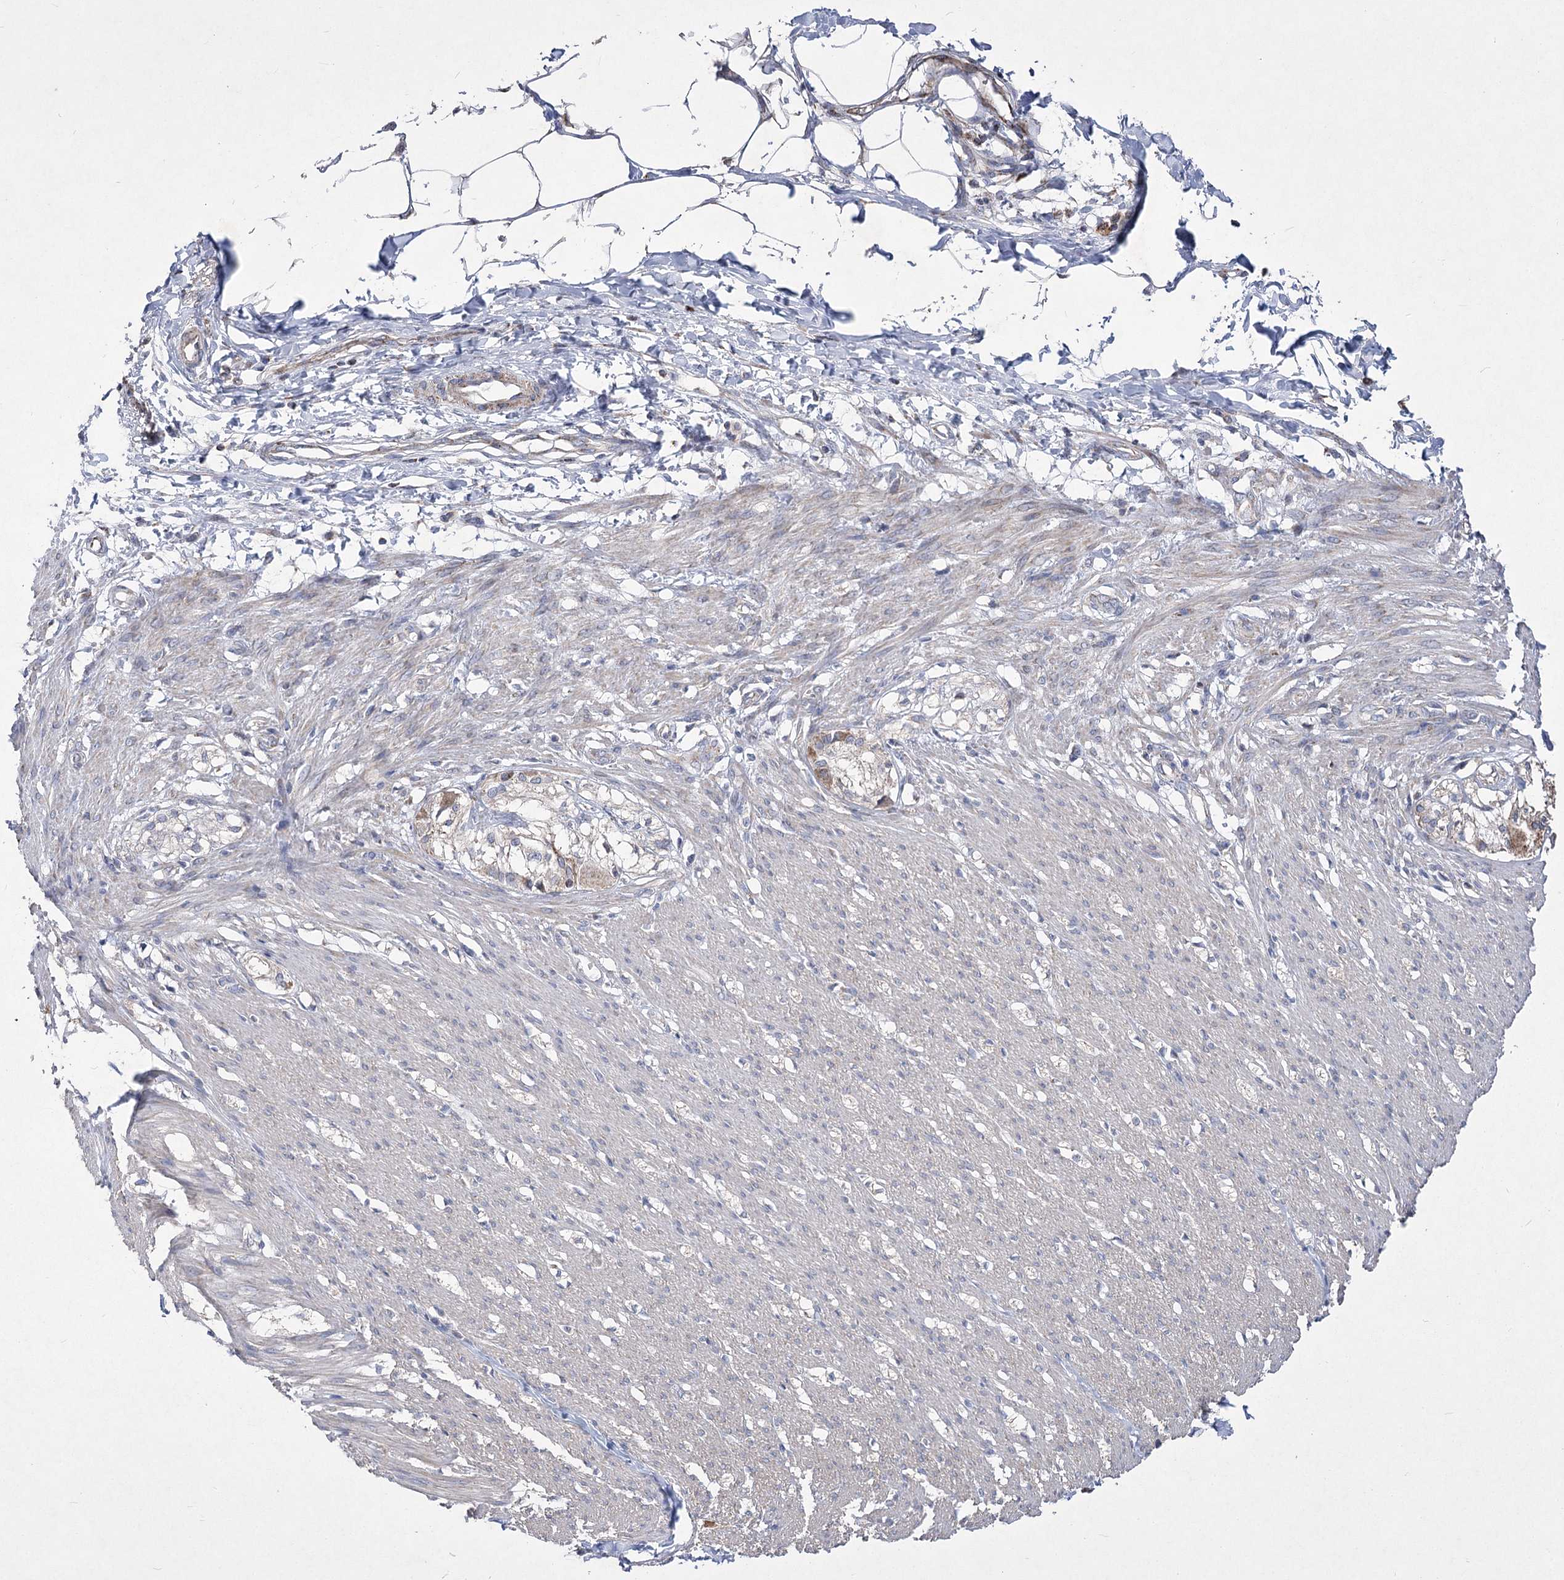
{"staining": {"intensity": "weak", "quantity": "<25%", "location": "cytoplasmic/membranous"}, "tissue": "smooth muscle", "cell_type": "Smooth muscle cells", "image_type": "normal", "snomed": [{"axis": "morphology", "description": "Normal tissue, NOS"}, {"axis": "morphology", "description": "Adenocarcinoma, NOS"}, {"axis": "topography", "description": "Smooth muscle"}, {"axis": "topography", "description": "Colon"}], "caption": "The immunohistochemistry (IHC) image has no significant positivity in smooth muscle cells of smooth muscle. (DAB (3,3'-diaminobenzidine) immunohistochemistry (IHC) with hematoxylin counter stain).", "gene": "PDHB", "patient": {"sex": "male", "age": 14}}